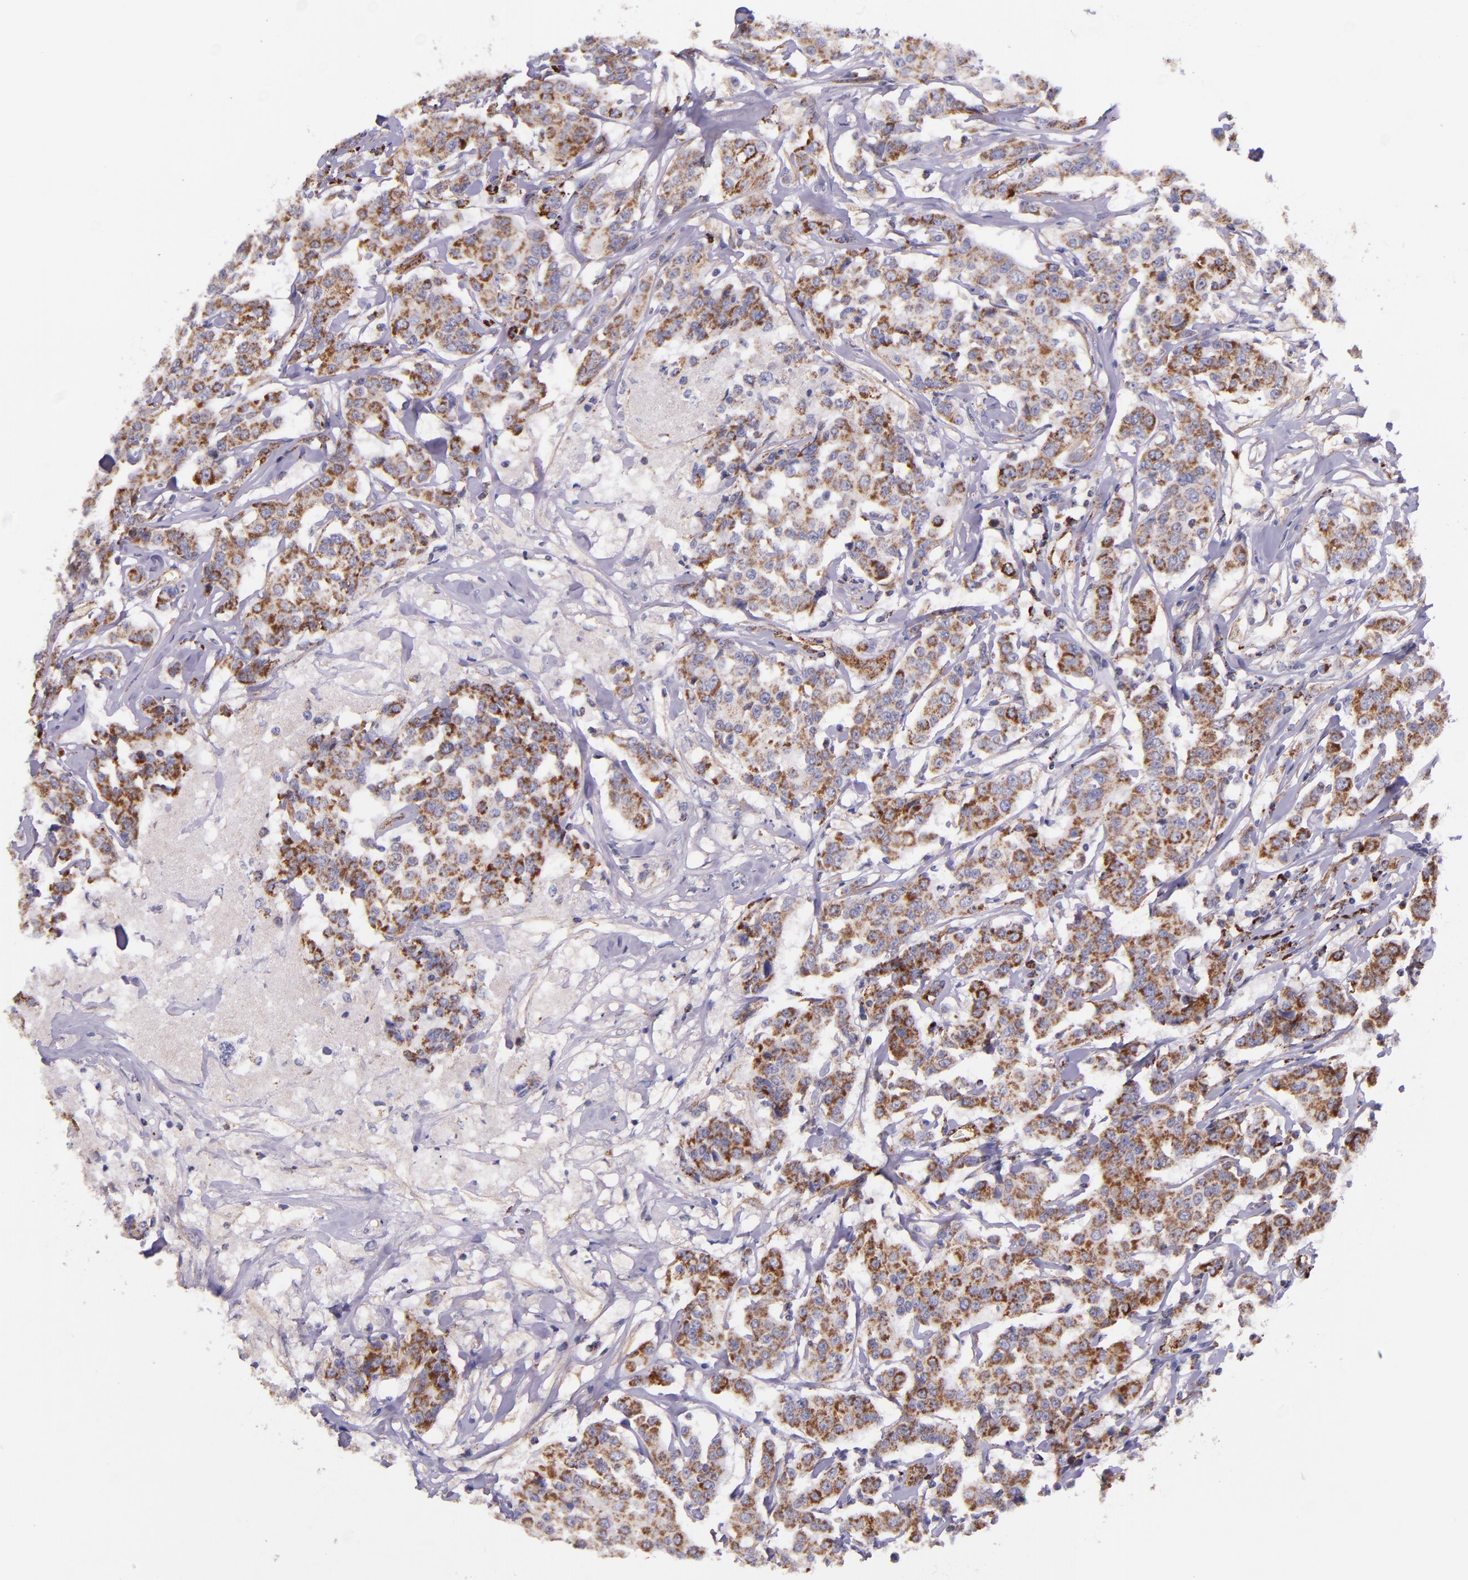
{"staining": {"intensity": "moderate", "quantity": ">75%", "location": "cytoplasmic/membranous"}, "tissue": "breast cancer", "cell_type": "Tumor cells", "image_type": "cancer", "snomed": [{"axis": "morphology", "description": "Duct carcinoma"}, {"axis": "topography", "description": "Breast"}], "caption": "Breast cancer stained for a protein (brown) exhibits moderate cytoplasmic/membranous positive positivity in approximately >75% of tumor cells.", "gene": "IDH3G", "patient": {"sex": "female", "age": 27}}